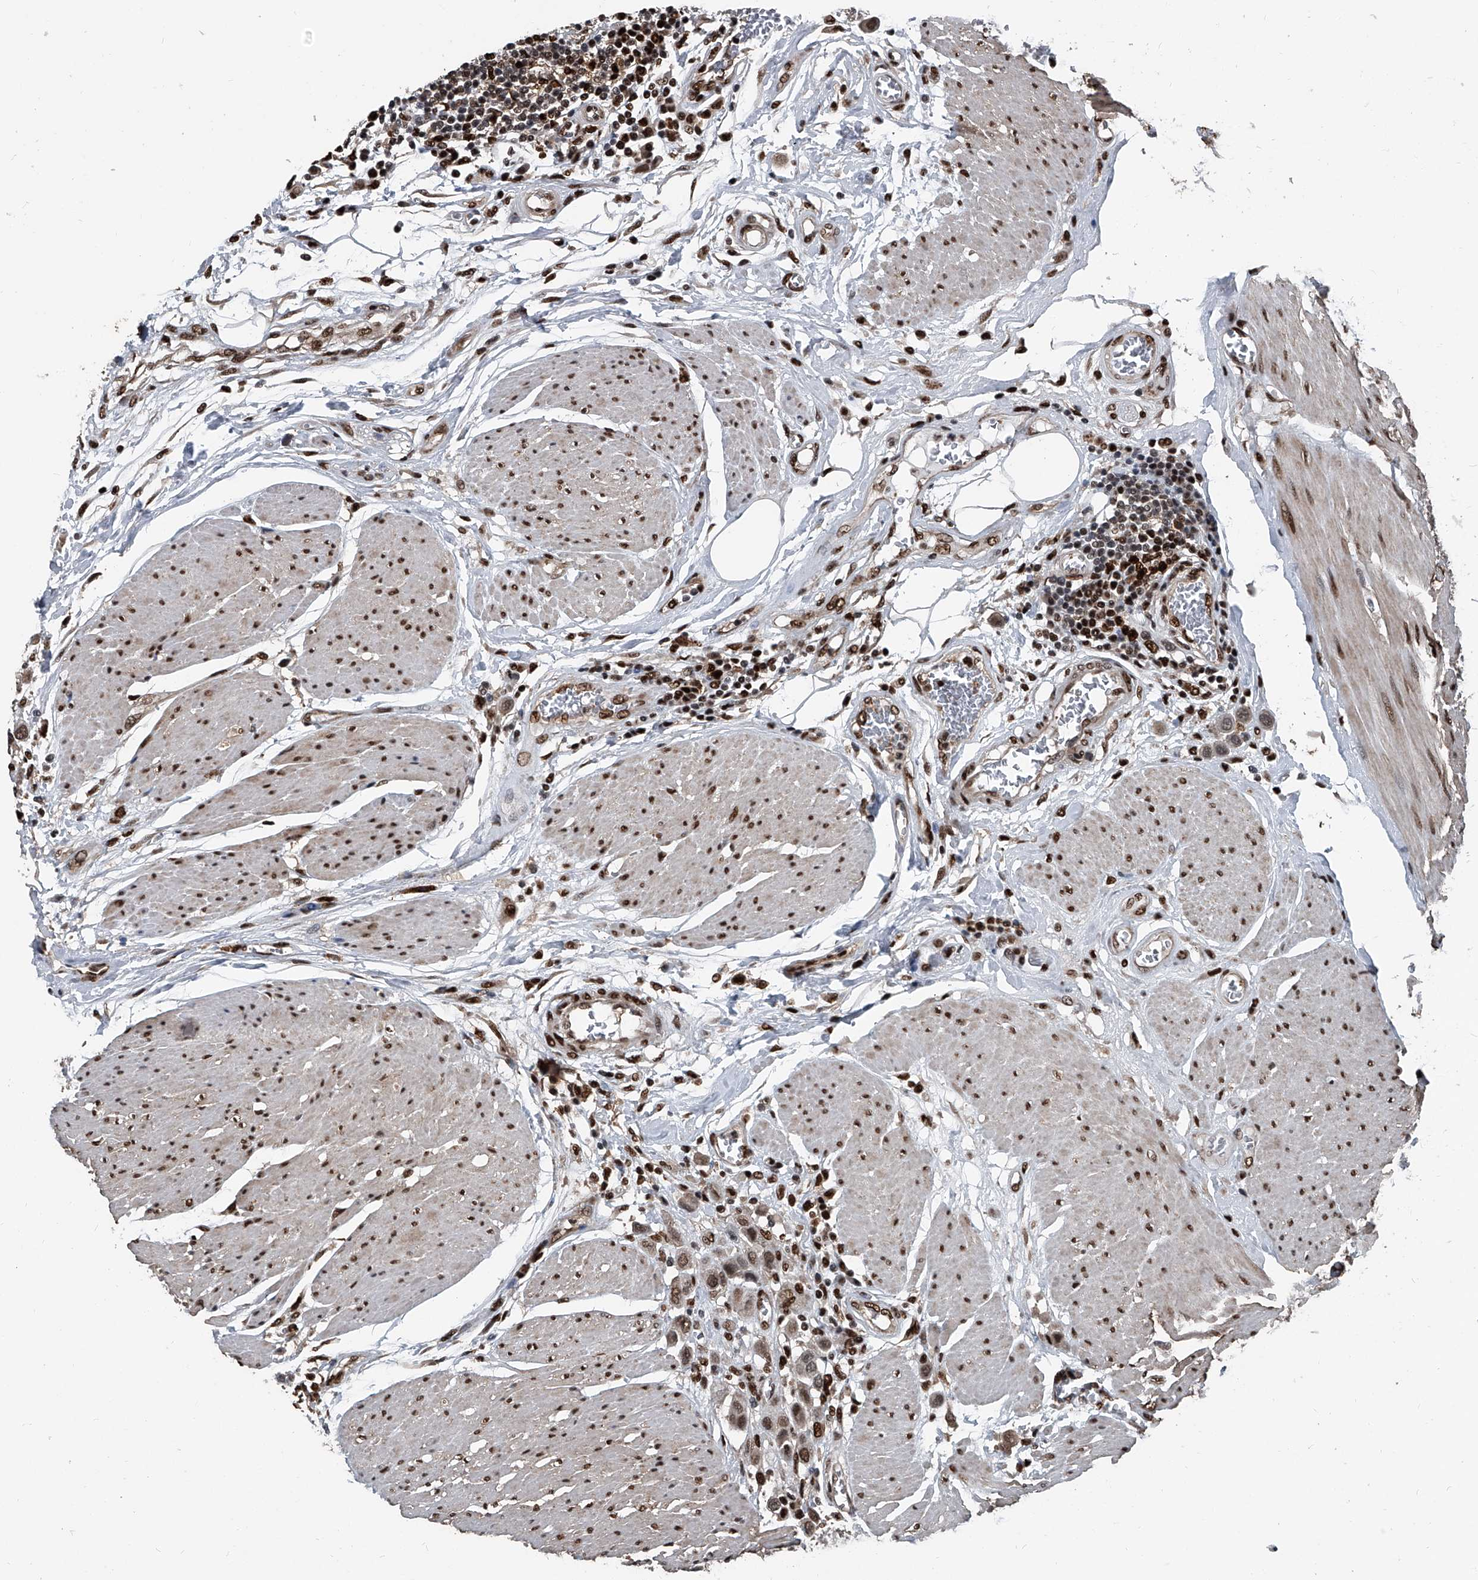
{"staining": {"intensity": "moderate", "quantity": ">75%", "location": "nuclear"}, "tissue": "urothelial cancer", "cell_type": "Tumor cells", "image_type": "cancer", "snomed": [{"axis": "morphology", "description": "Urothelial carcinoma, High grade"}, {"axis": "topography", "description": "Urinary bladder"}], "caption": "Moderate nuclear protein staining is present in about >75% of tumor cells in urothelial cancer.", "gene": "FKBP5", "patient": {"sex": "male", "age": 50}}